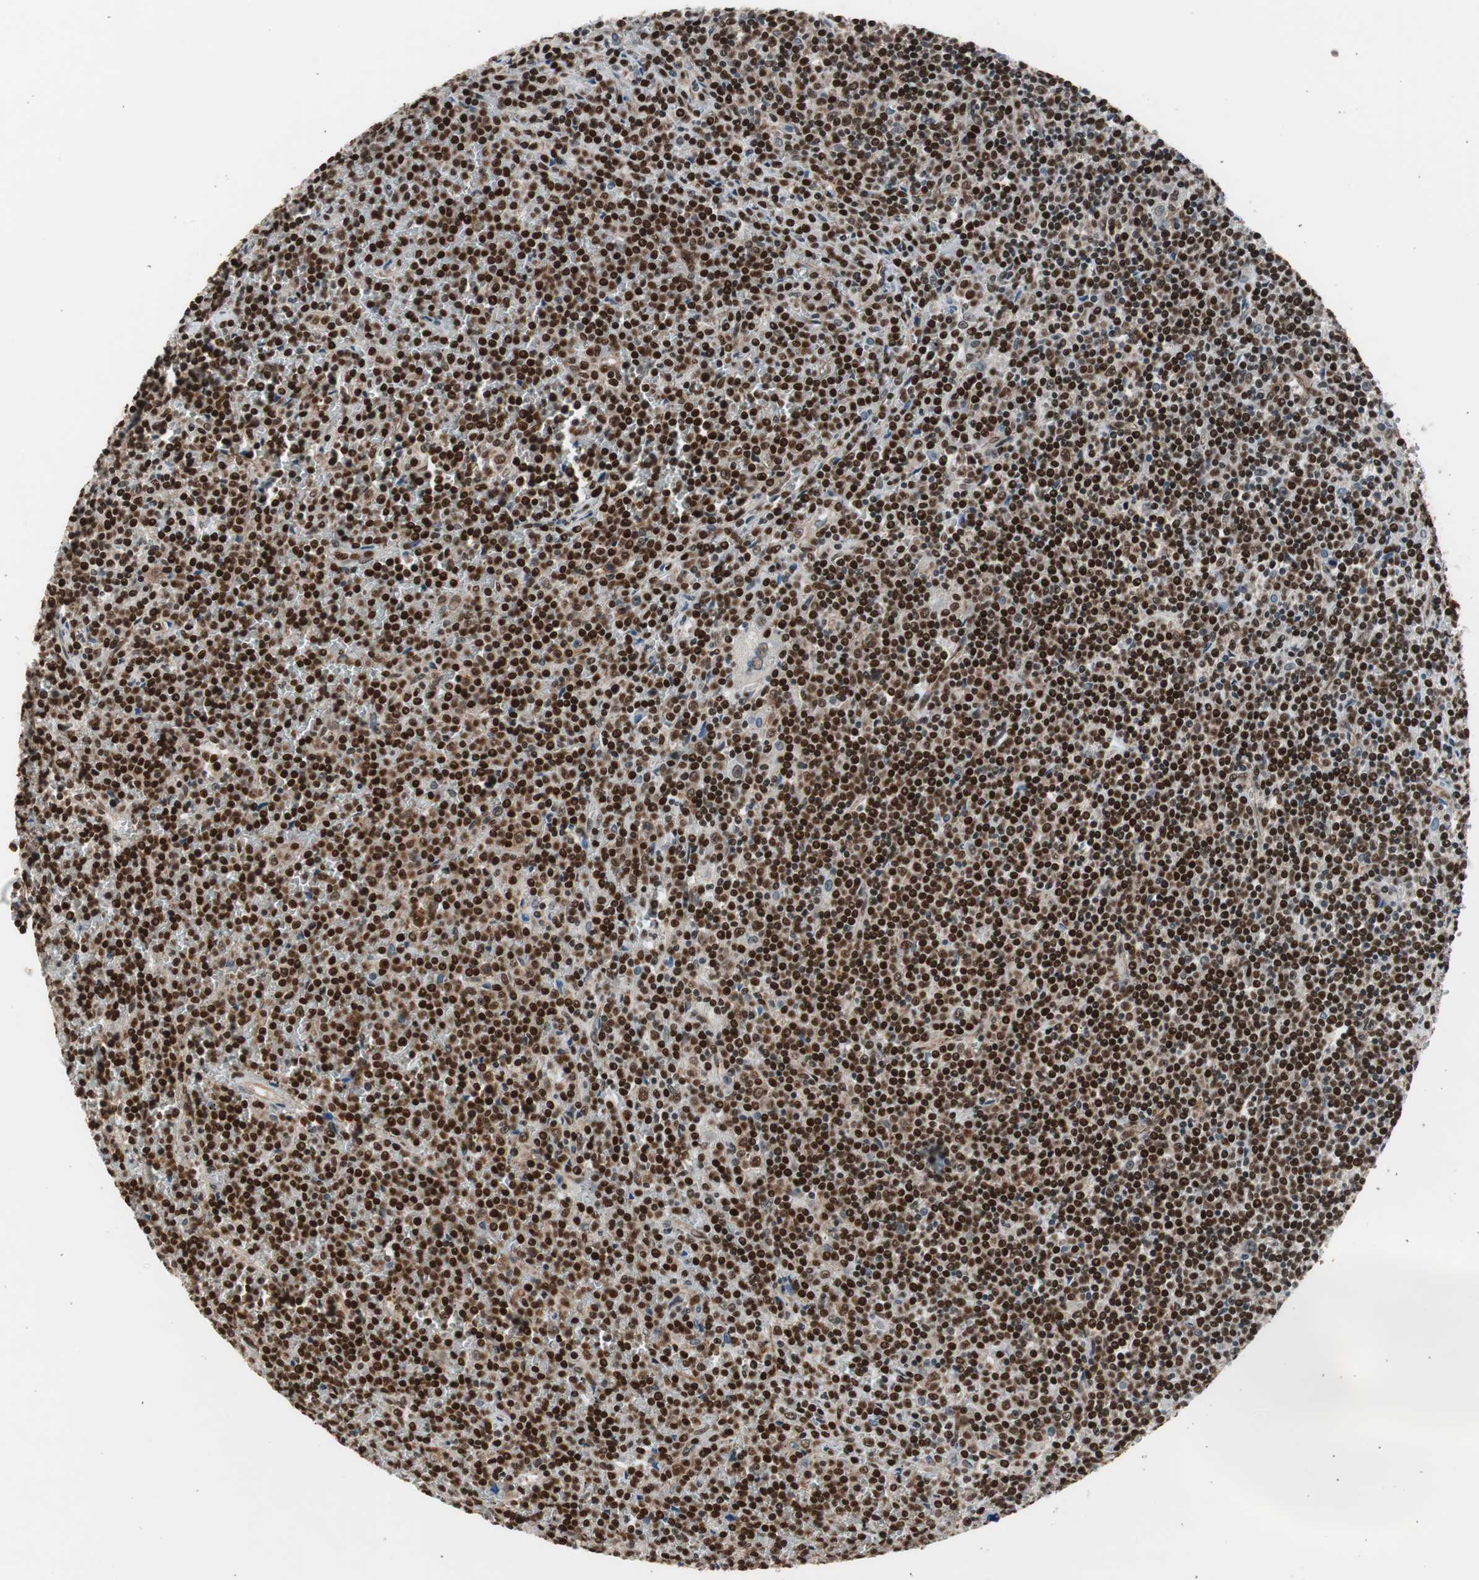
{"staining": {"intensity": "strong", "quantity": ">75%", "location": "nuclear"}, "tissue": "lymphoma", "cell_type": "Tumor cells", "image_type": "cancer", "snomed": [{"axis": "morphology", "description": "Malignant lymphoma, non-Hodgkin's type, Low grade"}, {"axis": "topography", "description": "Spleen"}], "caption": "Malignant lymphoma, non-Hodgkin's type (low-grade) was stained to show a protein in brown. There is high levels of strong nuclear expression in about >75% of tumor cells.", "gene": "RPA1", "patient": {"sex": "female", "age": 19}}